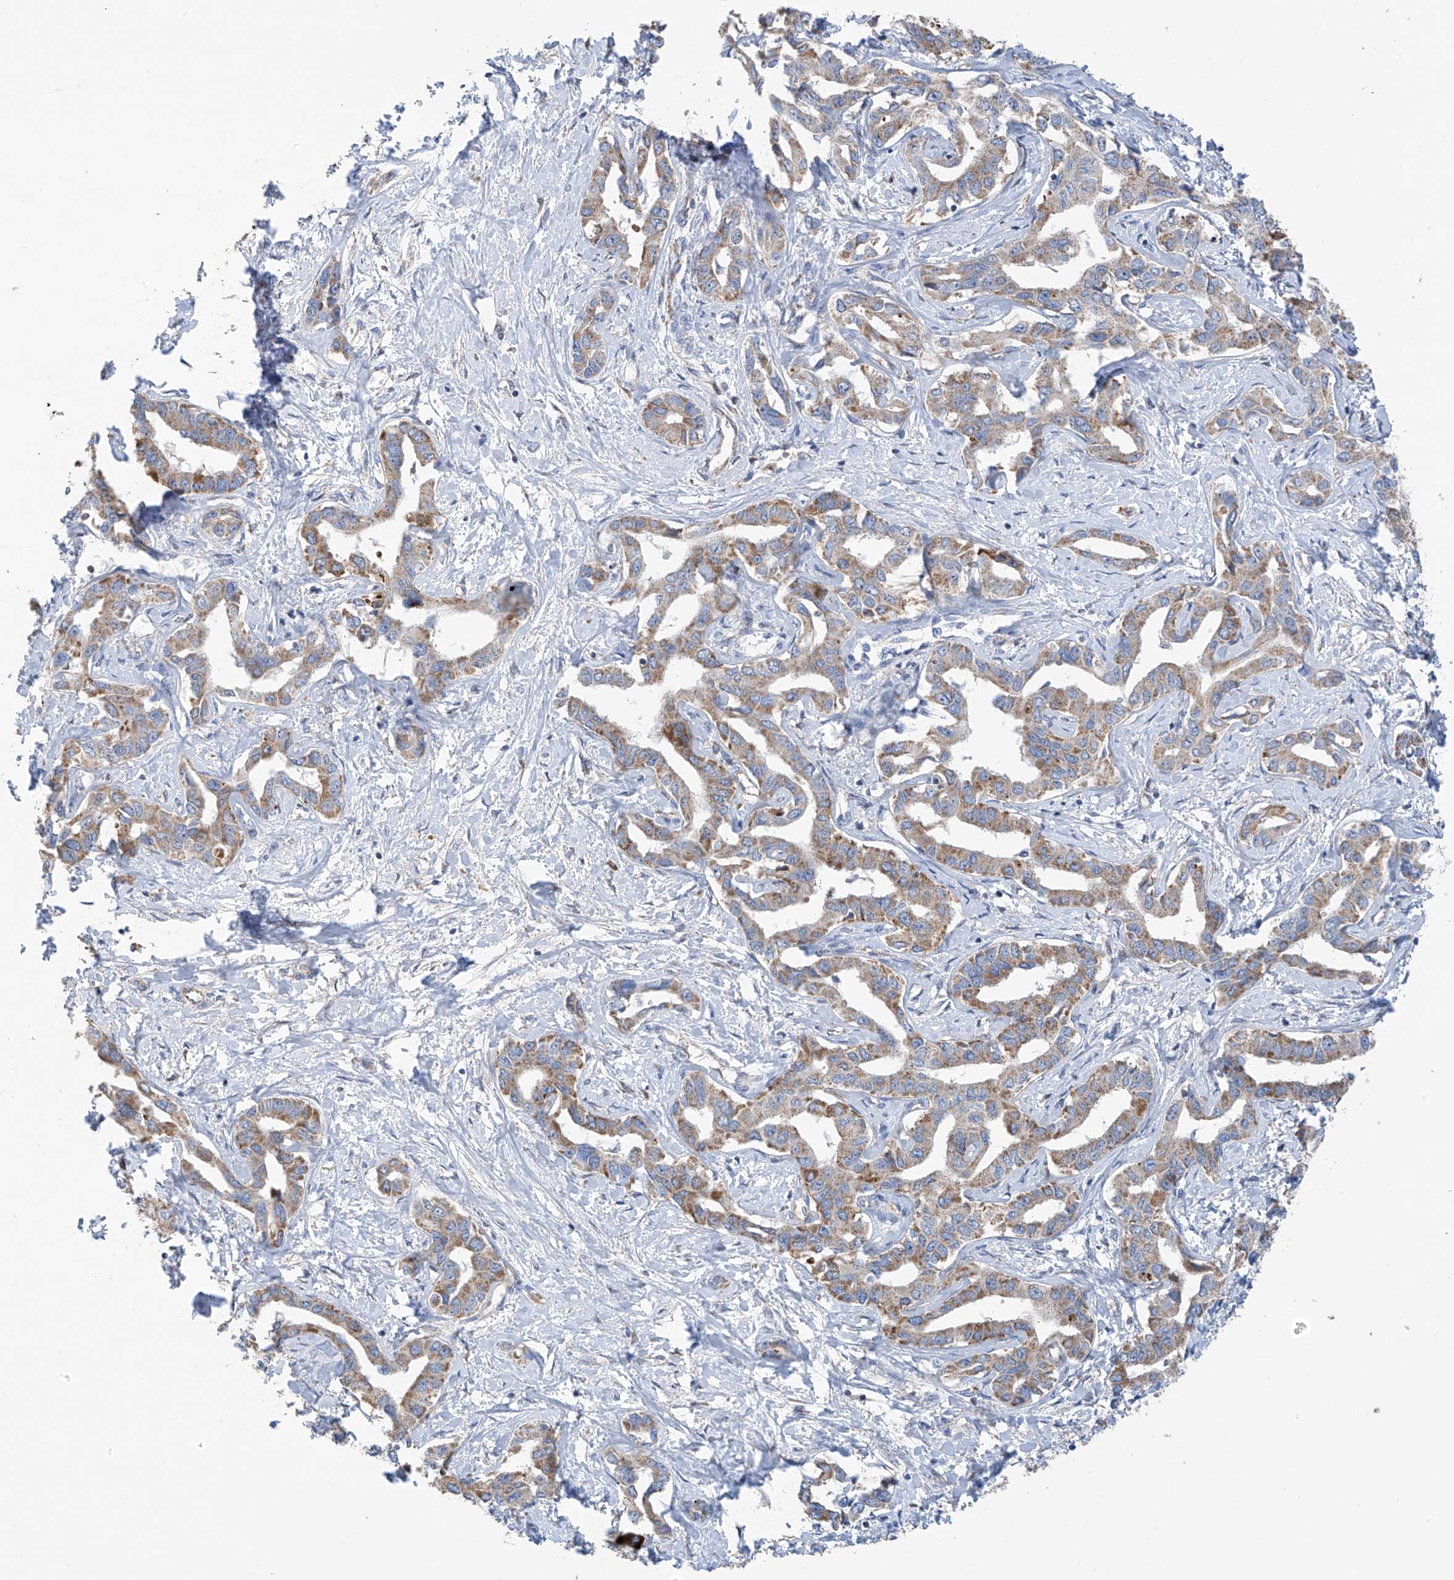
{"staining": {"intensity": "moderate", "quantity": ">75%", "location": "cytoplasmic/membranous"}, "tissue": "liver cancer", "cell_type": "Tumor cells", "image_type": "cancer", "snomed": [{"axis": "morphology", "description": "Cholangiocarcinoma"}, {"axis": "topography", "description": "Liver"}], "caption": "Moderate cytoplasmic/membranous protein staining is present in approximately >75% of tumor cells in liver cholangiocarcinoma.", "gene": "EIF5B", "patient": {"sex": "male", "age": 59}}